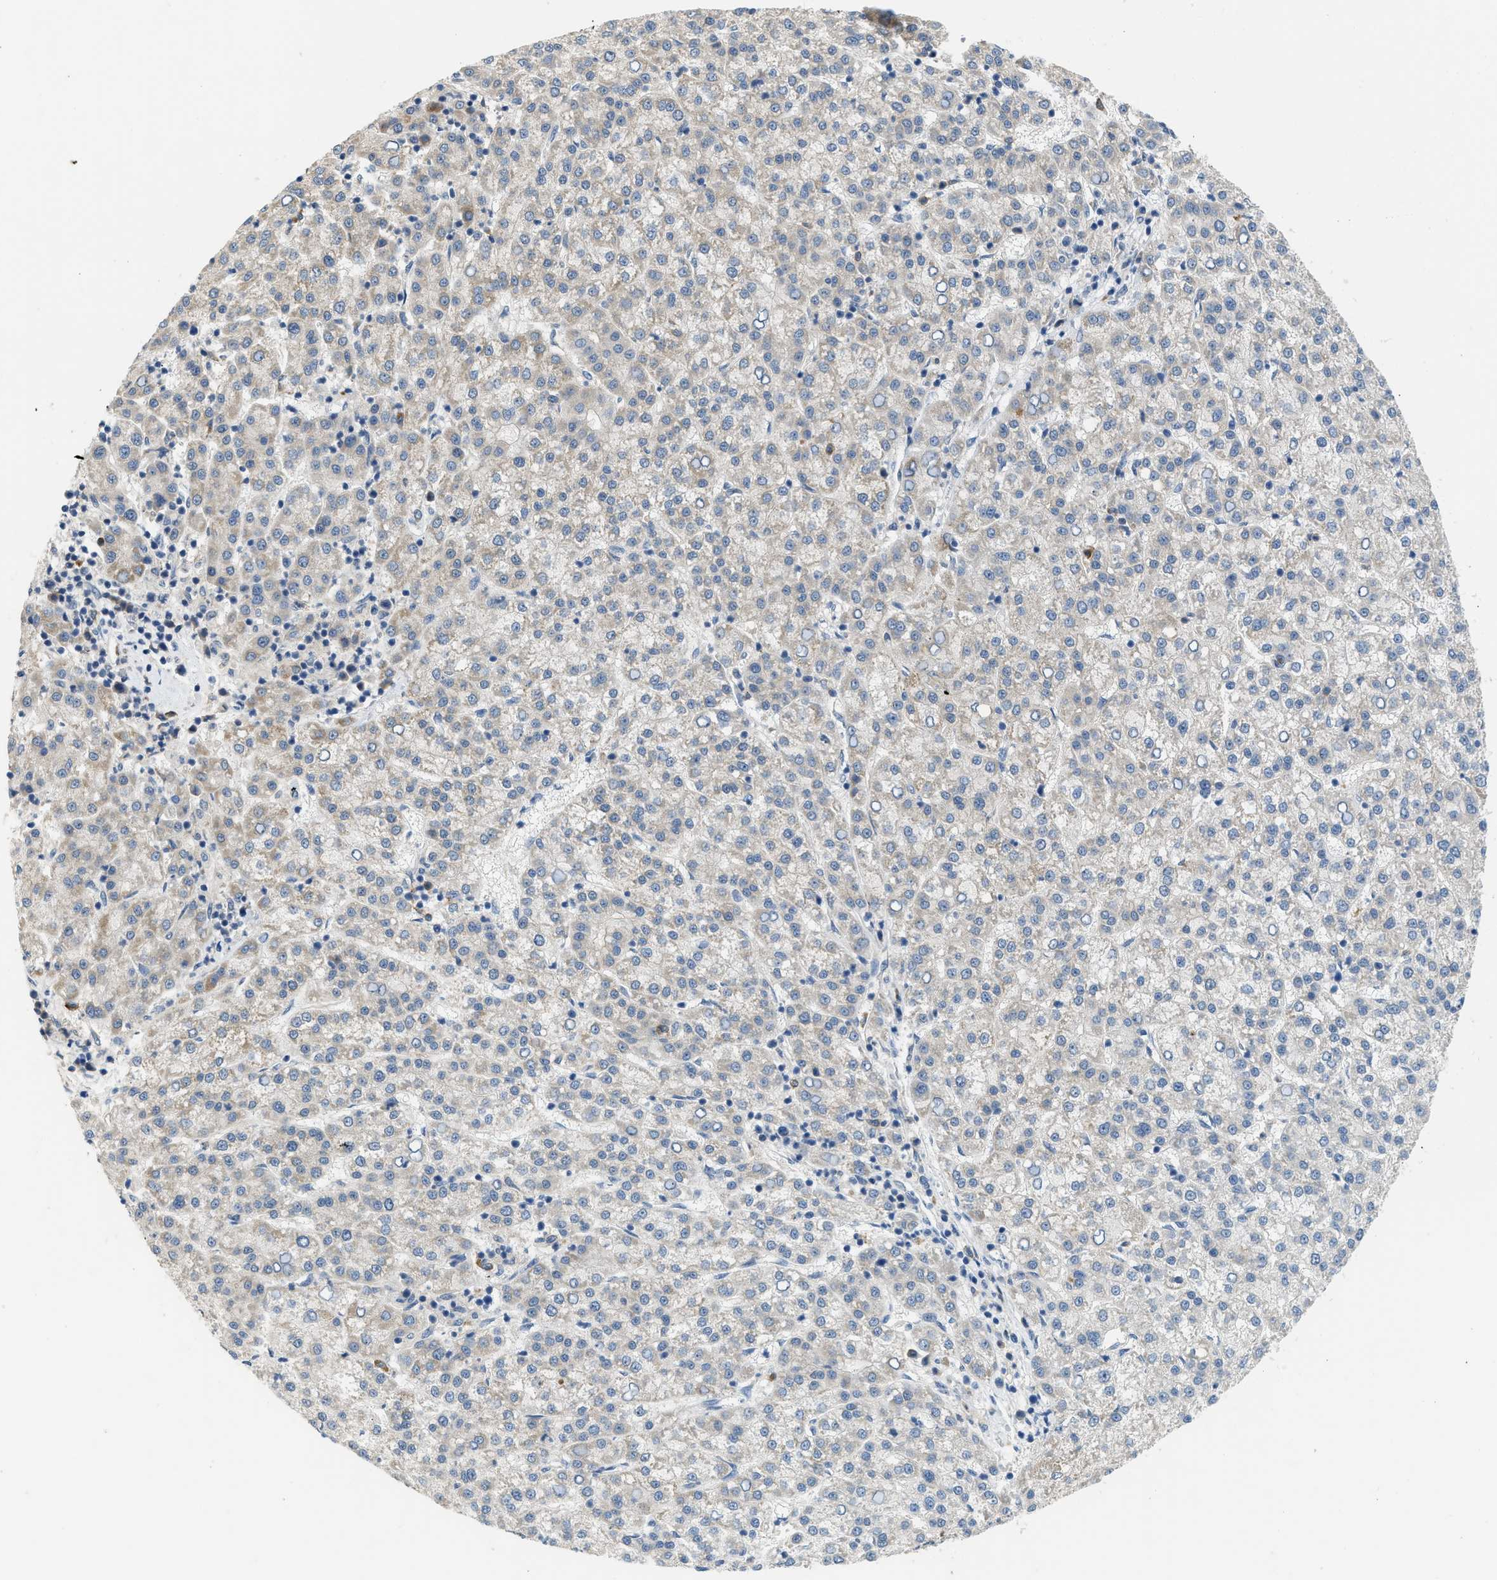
{"staining": {"intensity": "weak", "quantity": "<25%", "location": "cytoplasmic/membranous"}, "tissue": "liver cancer", "cell_type": "Tumor cells", "image_type": "cancer", "snomed": [{"axis": "morphology", "description": "Carcinoma, Hepatocellular, NOS"}, {"axis": "topography", "description": "Liver"}], "caption": "This is a photomicrograph of immunohistochemistry (IHC) staining of liver cancer (hepatocellular carcinoma), which shows no positivity in tumor cells.", "gene": "RHBDF2", "patient": {"sex": "female", "age": 58}}